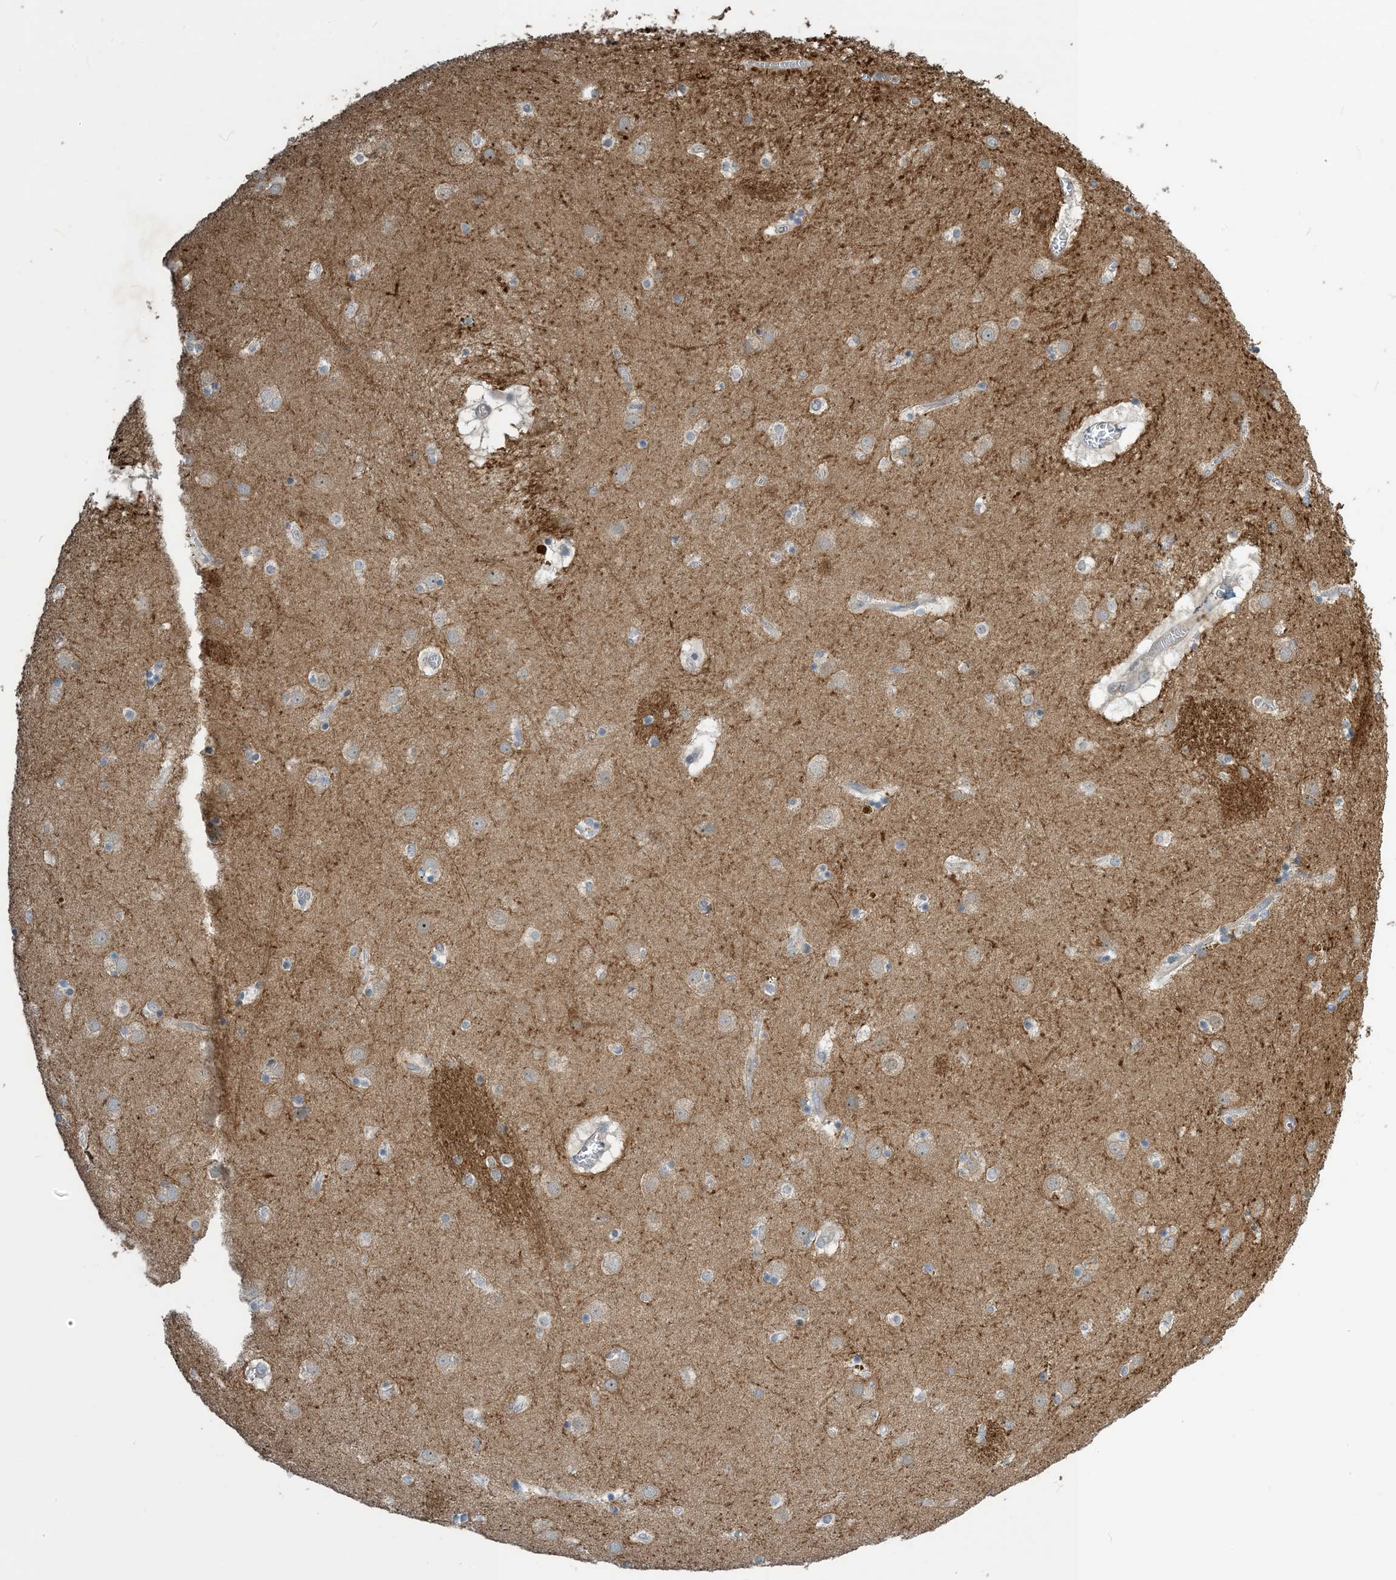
{"staining": {"intensity": "negative", "quantity": "none", "location": "none"}, "tissue": "caudate", "cell_type": "Glial cells", "image_type": "normal", "snomed": [{"axis": "morphology", "description": "Normal tissue, NOS"}, {"axis": "topography", "description": "Lateral ventricle wall"}], "caption": "There is no significant expression in glial cells of caudate. The staining was performed using DAB to visualize the protein expression in brown, while the nuclei were stained in blue with hematoxylin (Magnification: 20x).", "gene": "ZBTB3", "patient": {"sex": "male", "age": 70}}